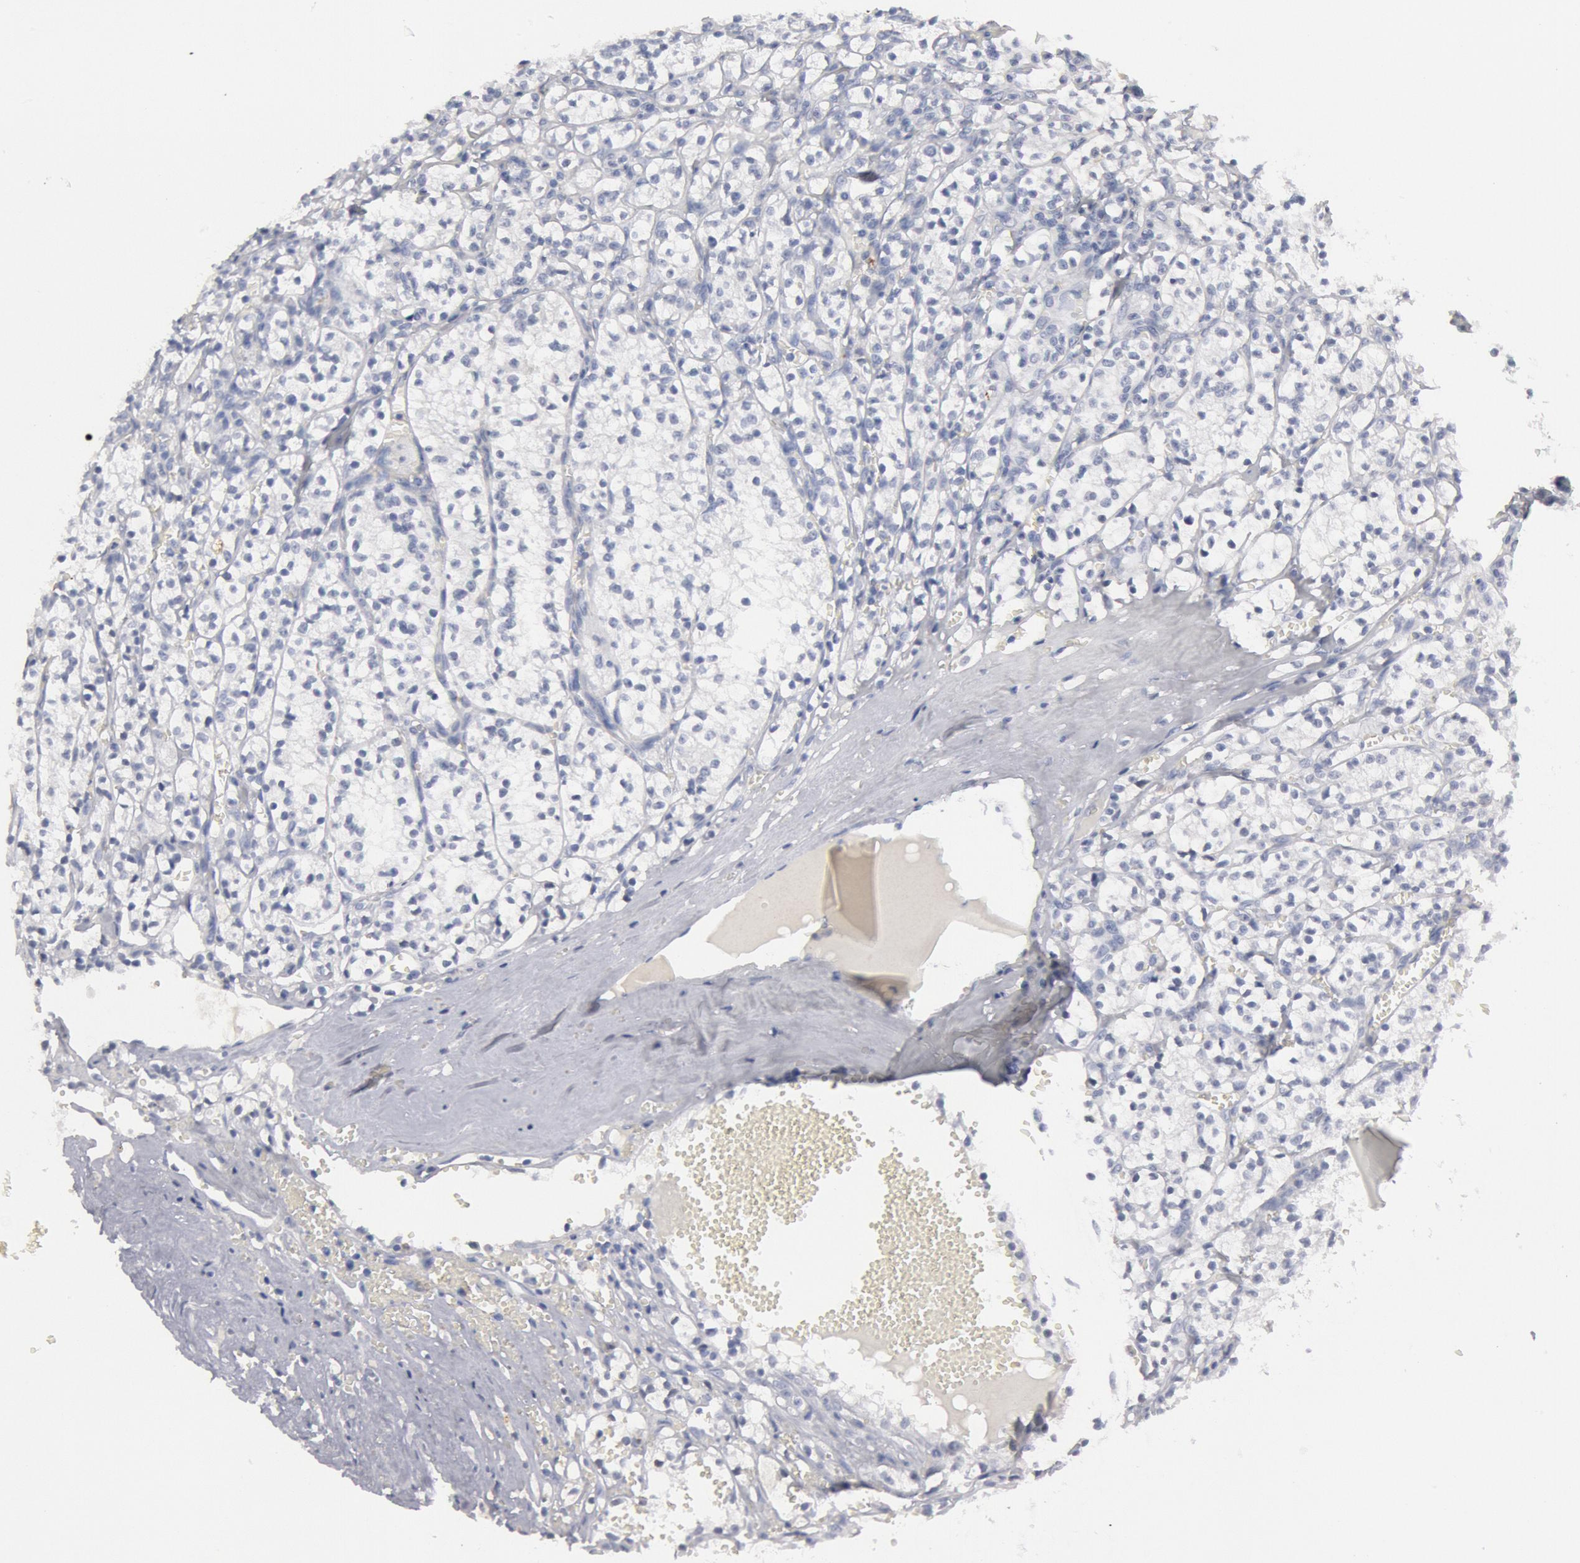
{"staining": {"intensity": "negative", "quantity": "none", "location": "none"}, "tissue": "renal cancer", "cell_type": "Tumor cells", "image_type": "cancer", "snomed": [{"axis": "morphology", "description": "Adenocarcinoma, NOS"}, {"axis": "topography", "description": "Kidney"}], "caption": "An image of renal cancer stained for a protein exhibits no brown staining in tumor cells.", "gene": "FOXA2", "patient": {"sex": "male", "age": 61}}